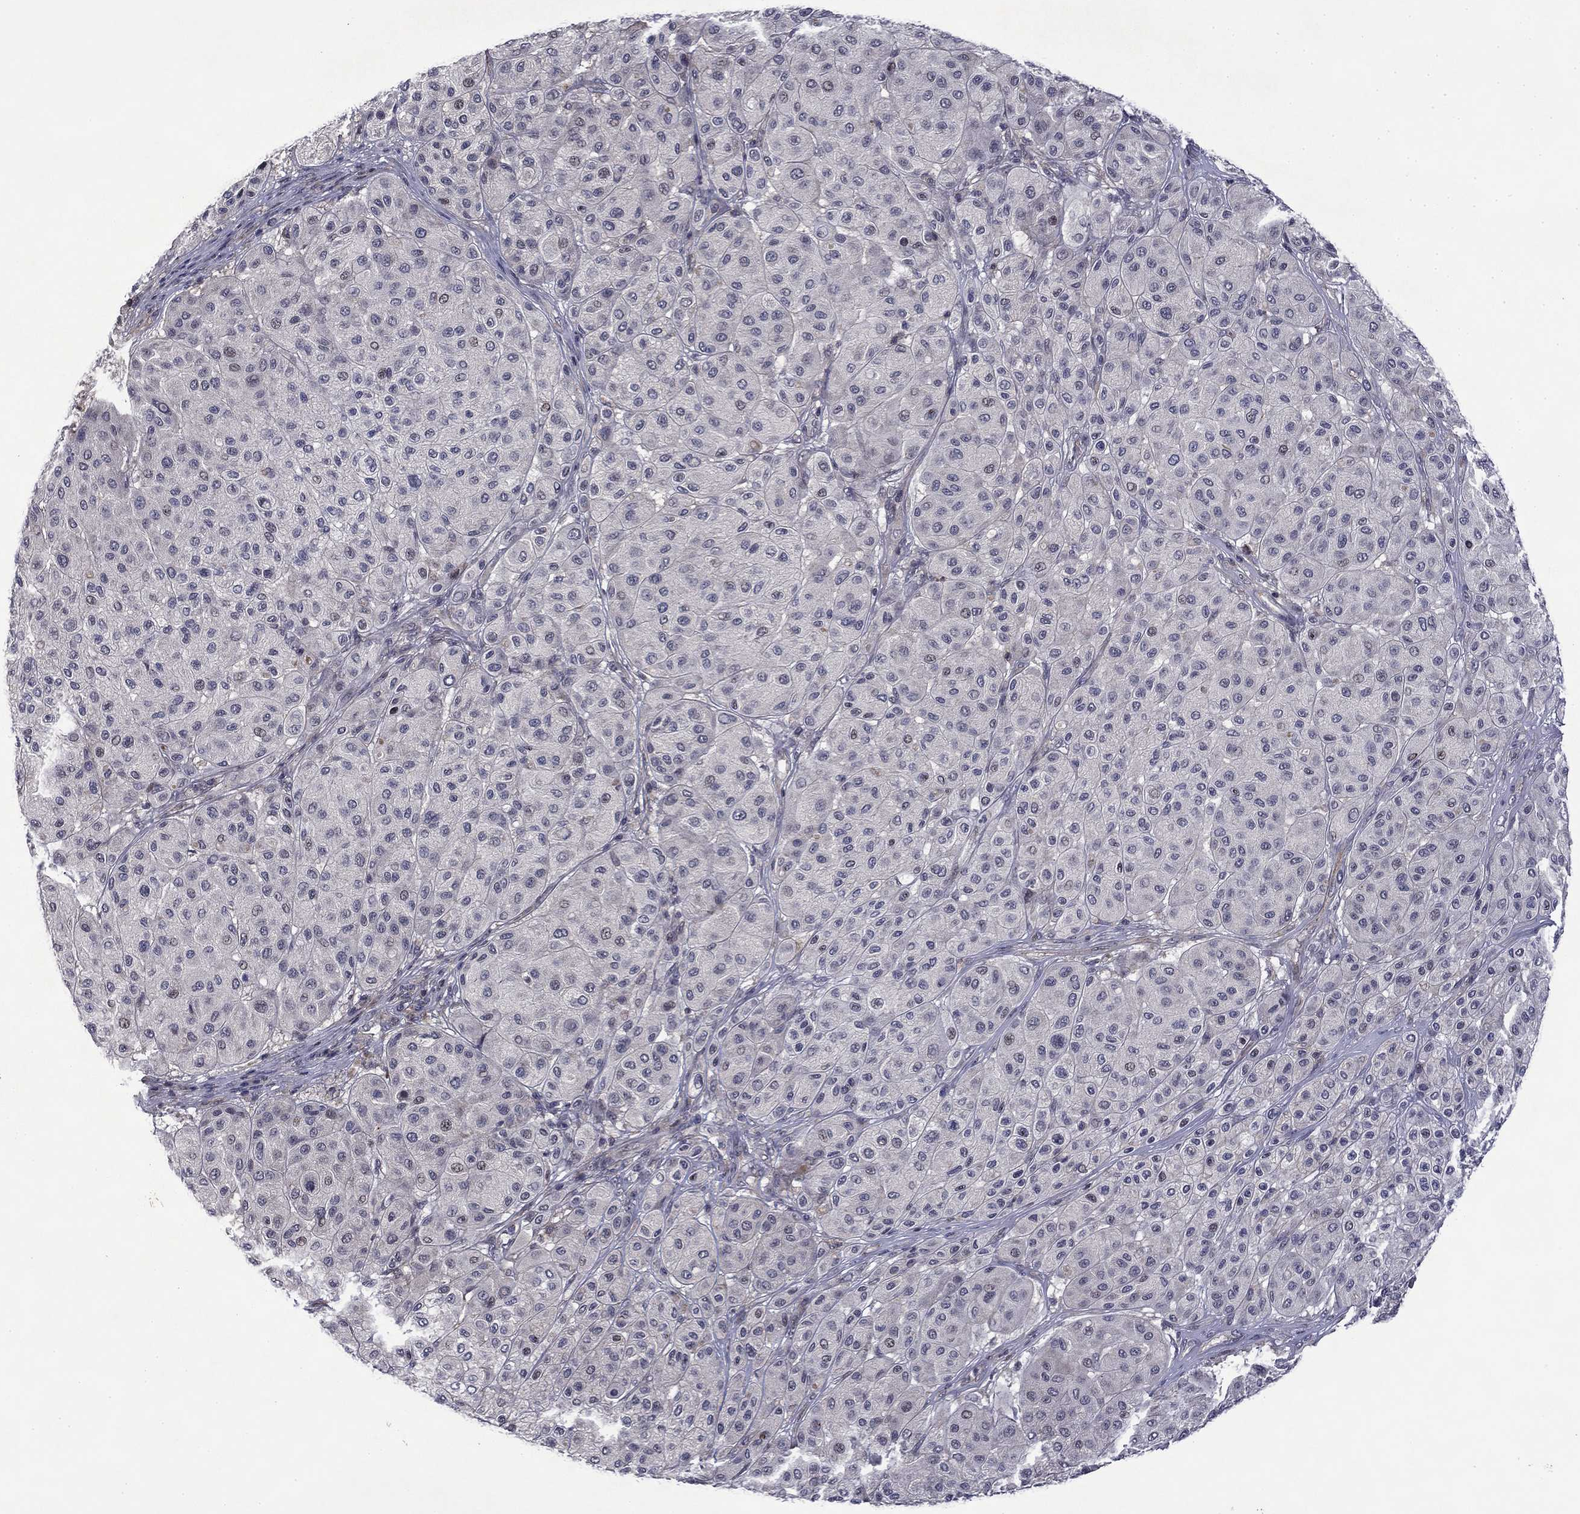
{"staining": {"intensity": "negative", "quantity": "none", "location": "none"}, "tissue": "melanoma", "cell_type": "Tumor cells", "image_type": "cancer", "snomed": [{"axis": "morphology", "description": "Malignant melanoma, Metastatic site"}, {"axis": "topography", "description": "Smooth muscle"}], "caption": "A photomicrograph of malignant melanoma (metastatic site) stained for a protein demonstrates no brown staining in tumor cells.", "gene": "B3GAT1", "patient": {"sex": "male", "age": 41}}